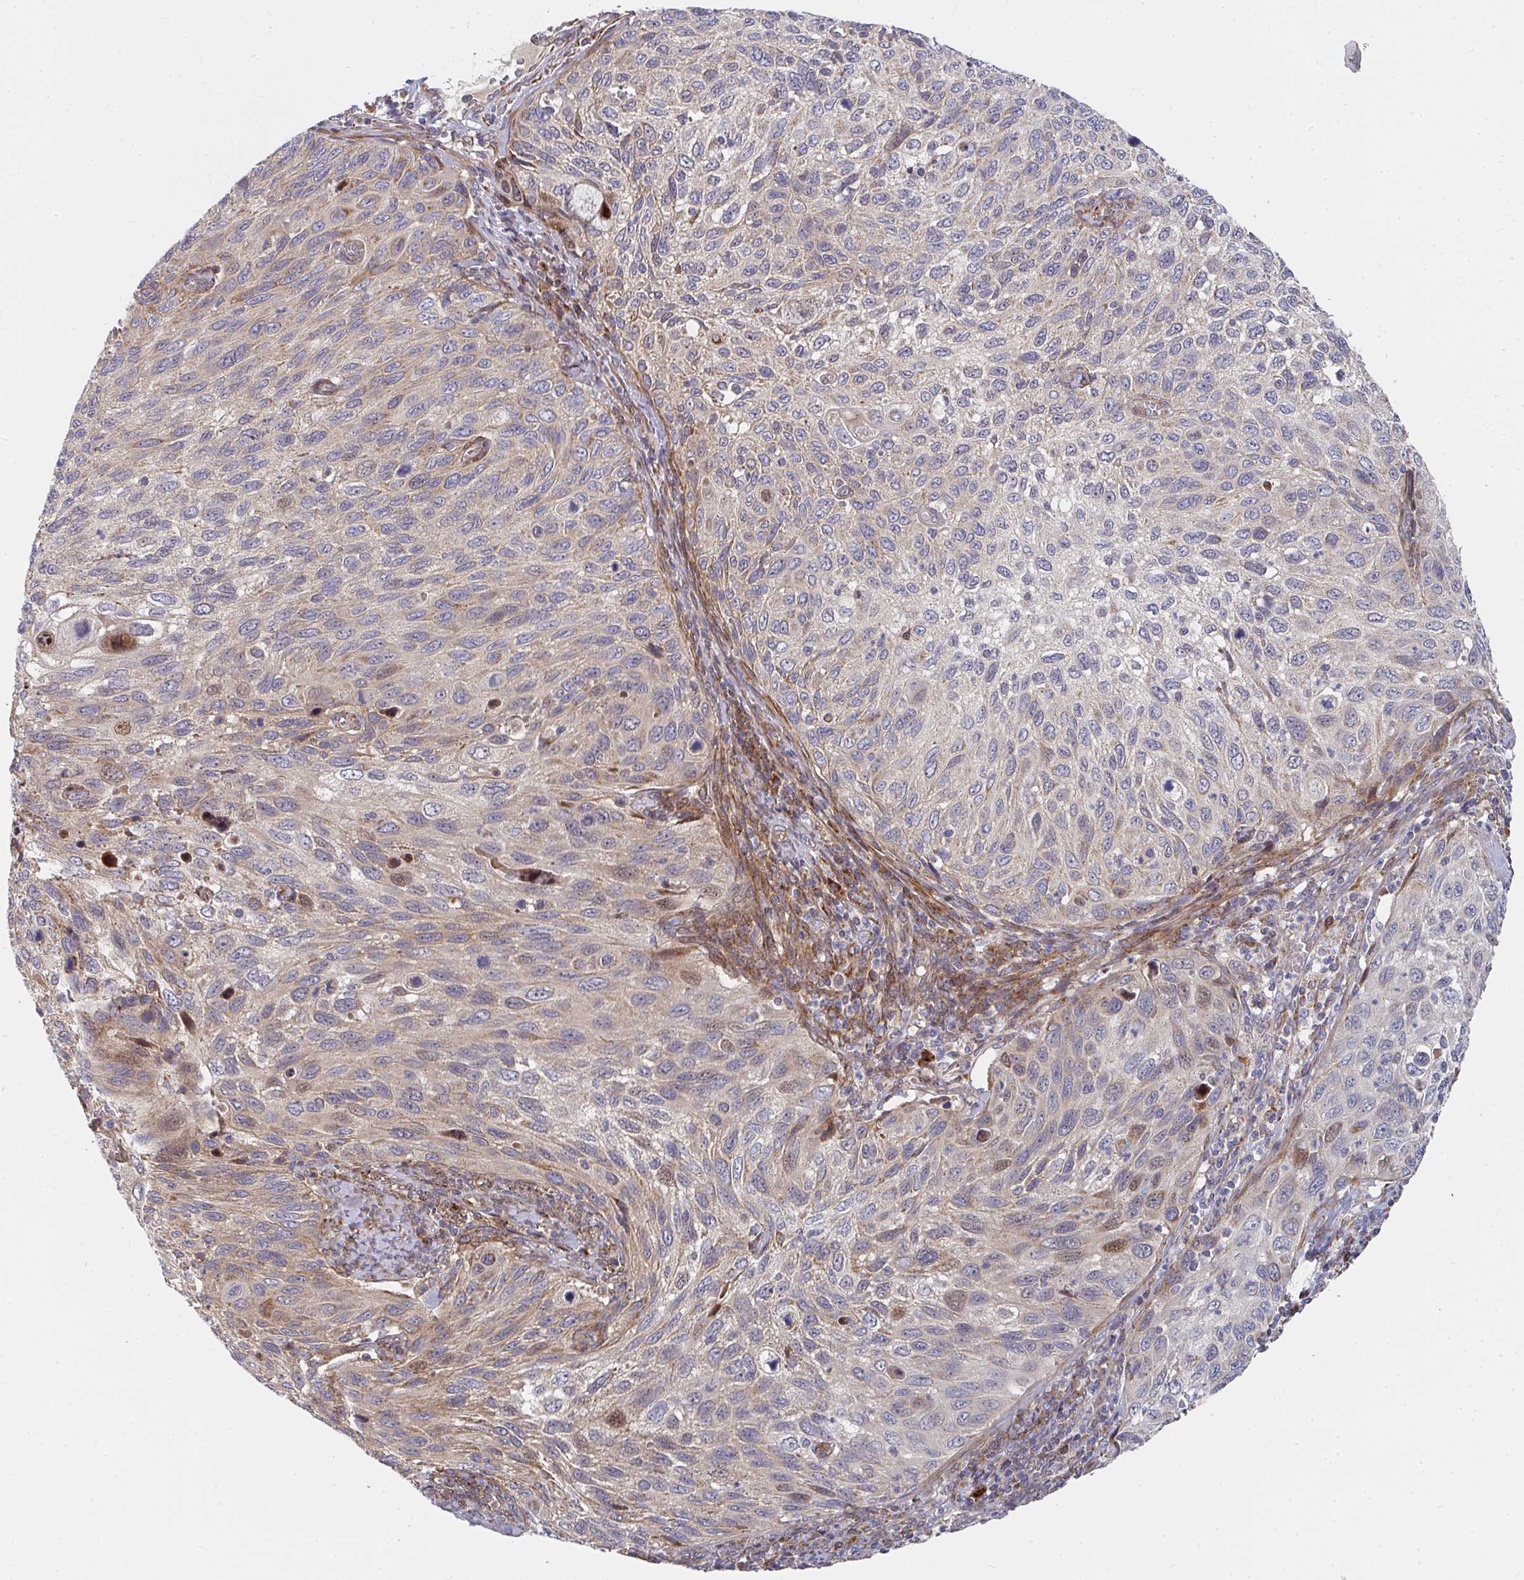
{"staining": {"intensity": "moderate", "quantity": "<25%", "location": "cytoplasmic/membranous,nuclear"}, "tissue": "cervical cancer", "cell_type": "Tumor cells", "image_type": "cancer", "snomed": [{"axis": "morphology", "description": "Squamous cell carcinoma, NOS"}, {"axis": "topography", "description": "Cervix"}], "caption": "A brown stain labels moderate cytoplasmic/membranous and nuclear expression of a protein in squamous cell carcinoma (cervical) tumor cells.", "gene": "RHEBL1", "patient": {"sex": "female", "age": 70}}